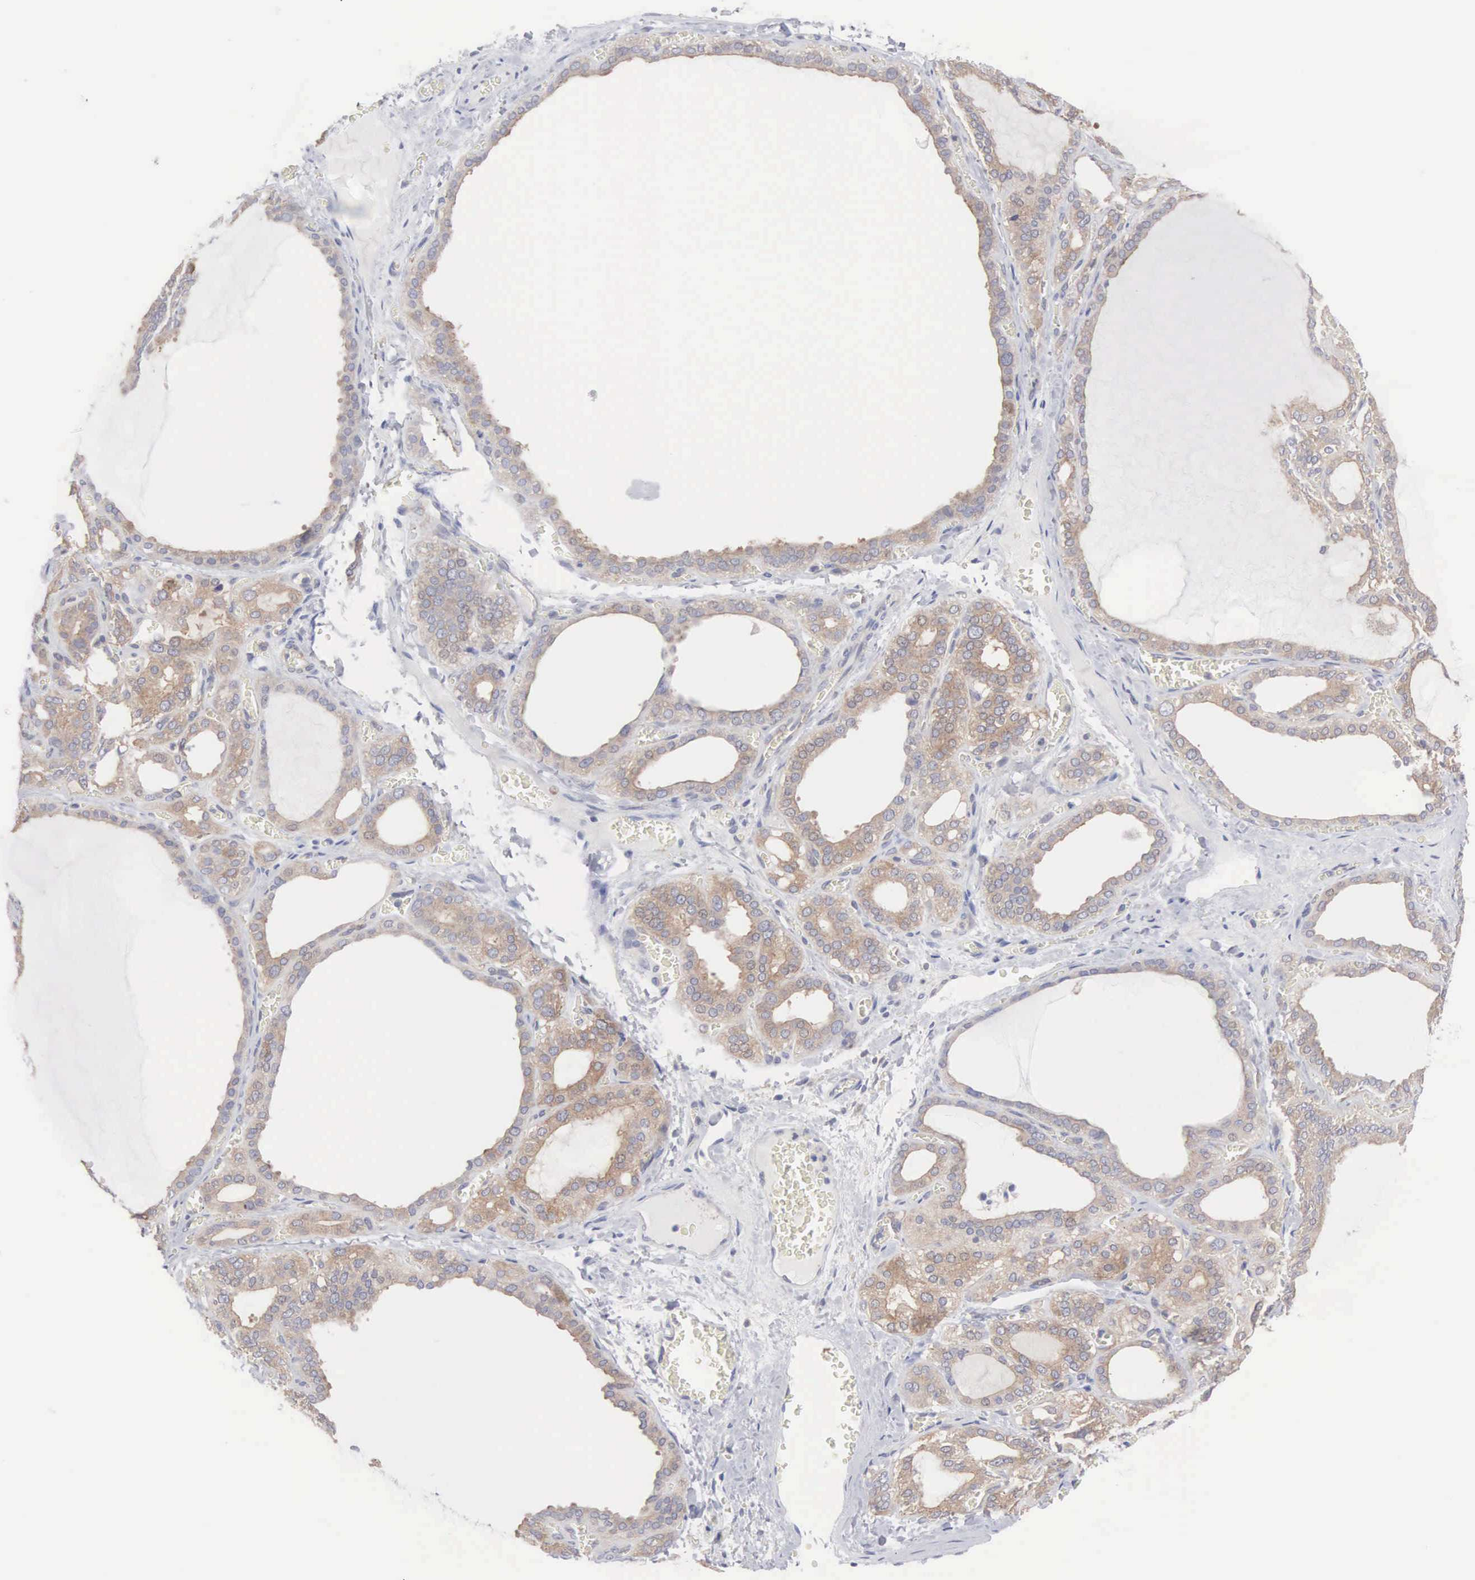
{"staining": {"intensity": "weak", "quantity": ">75%", "location": "cytoplasmic/membranous"}, "tissue": "thyroid gland", "cell_type": "Glandular cells", "image_type": "normal", "snomed": [{"axis": "morphology", "description": "Normal tissue, NOS"}, {"axis": "topography", "description": "Thyroid gland"}], "caption": "A photomicrograph of human thyroid gland stained for a protein shows weak cytoplasmic/membranous brown staining in glandular cells. The staining was performed using DAB (3,3'-diaminobenzidine) to visualize the protein expression in brown, while the nuclei were stained in blue with hematoxylin (Magnification: 20x).", "gene": "MTHFD1", "patient": {"sex": "female", "age": 55}}